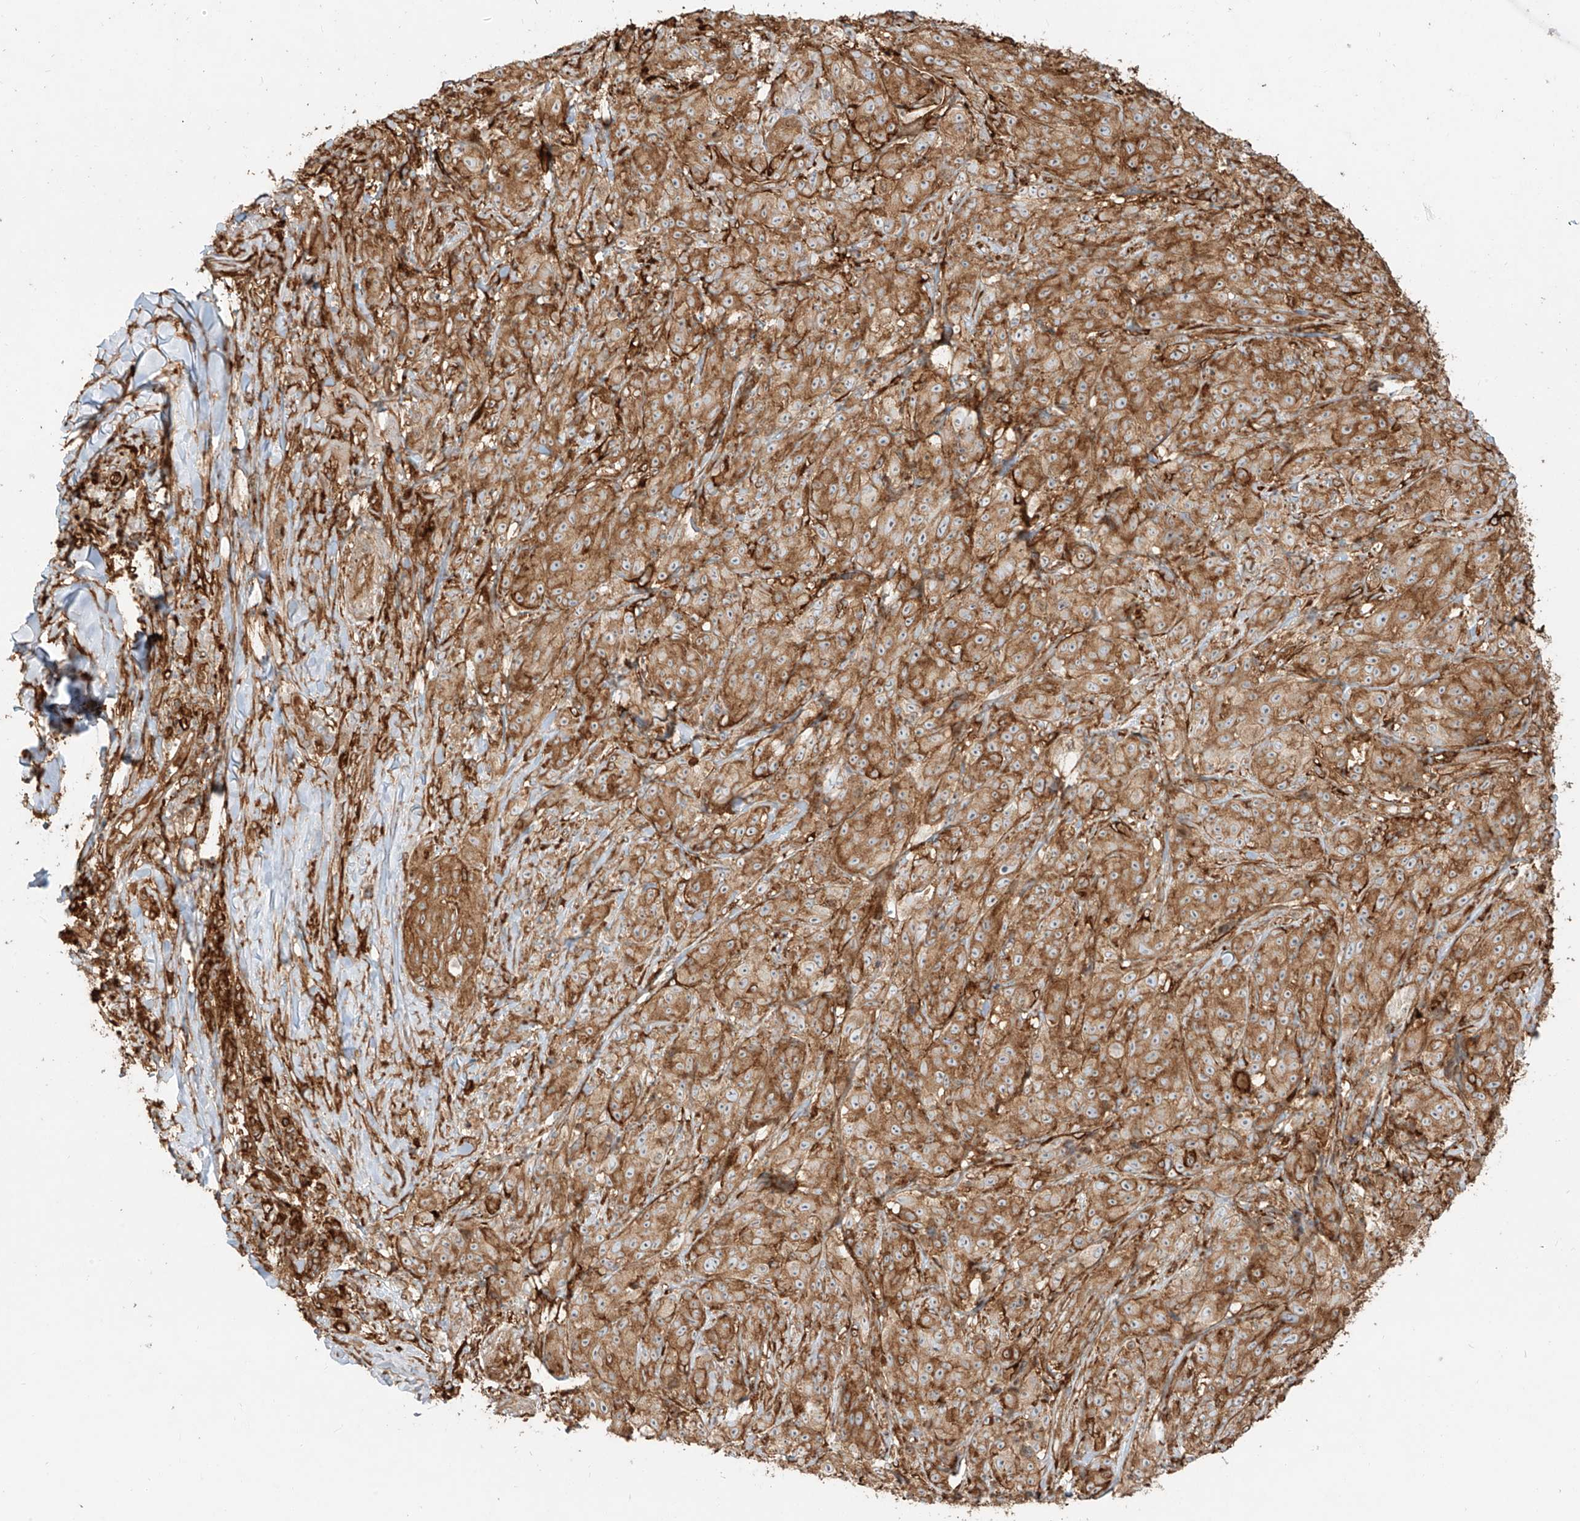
{"staining": {"intensity": "strong", "quantity": ">75%", "location": "cytoplasmic/membranous"}, "tissue": "melanoma", "cell_type": "Tumor cells", "image_type": "cancer", "snomed": [{"axis": "morphology", "description": "Malignant melanoma, NOS"}, {"axis": "topography", "description": "Skin"}], "caption": "Human malignant melanoma stained with a protein marker displays strong staining in tumor cells.", "gene": "SNX9", "patient": {"sex": "male", "age": 73}}